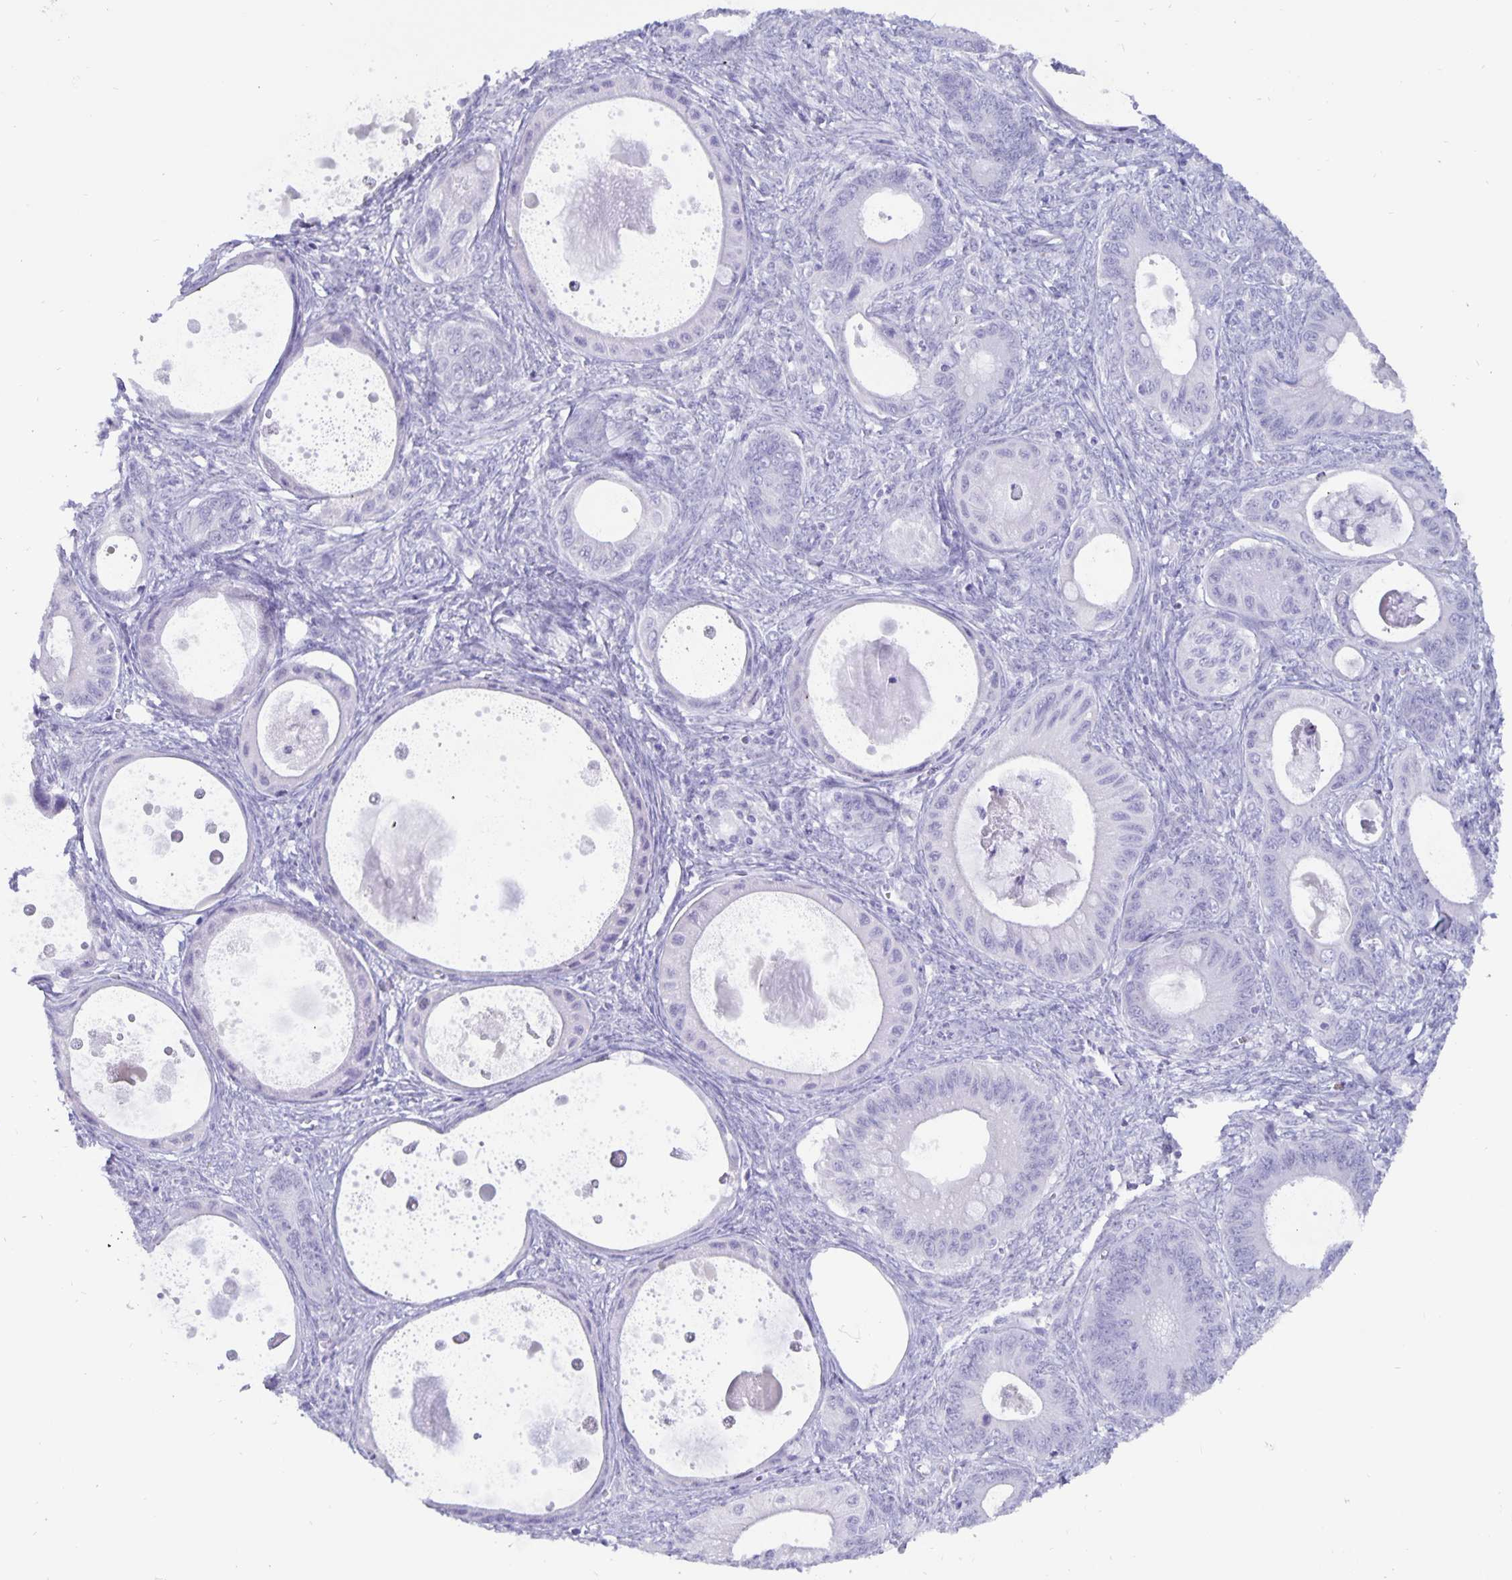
{"staining": {"intensity": "negative", "quantity": "none", "location": "none"}, "tissue": "ovarian cancer", "cell_type": "Tumor cells", "image_type": "cancer", "snomed": [{"axis": "morphology", "description": "Cystadenocarcinoma, mucinous, NOS"}, {"axis": "topography", "description": "Ovary"}], "caption": "A high-resolution micrograph shows IHC staining of ovarian cancer, which reveals no significant expression in tumor cells. Brightfield microscopy of immunohistochemistry stained with DAB (brown) and hematoxylin (blue), captured at high magnification.", "gene": "BPIFA3", "patient": {"sex": "female", "age": 64}}